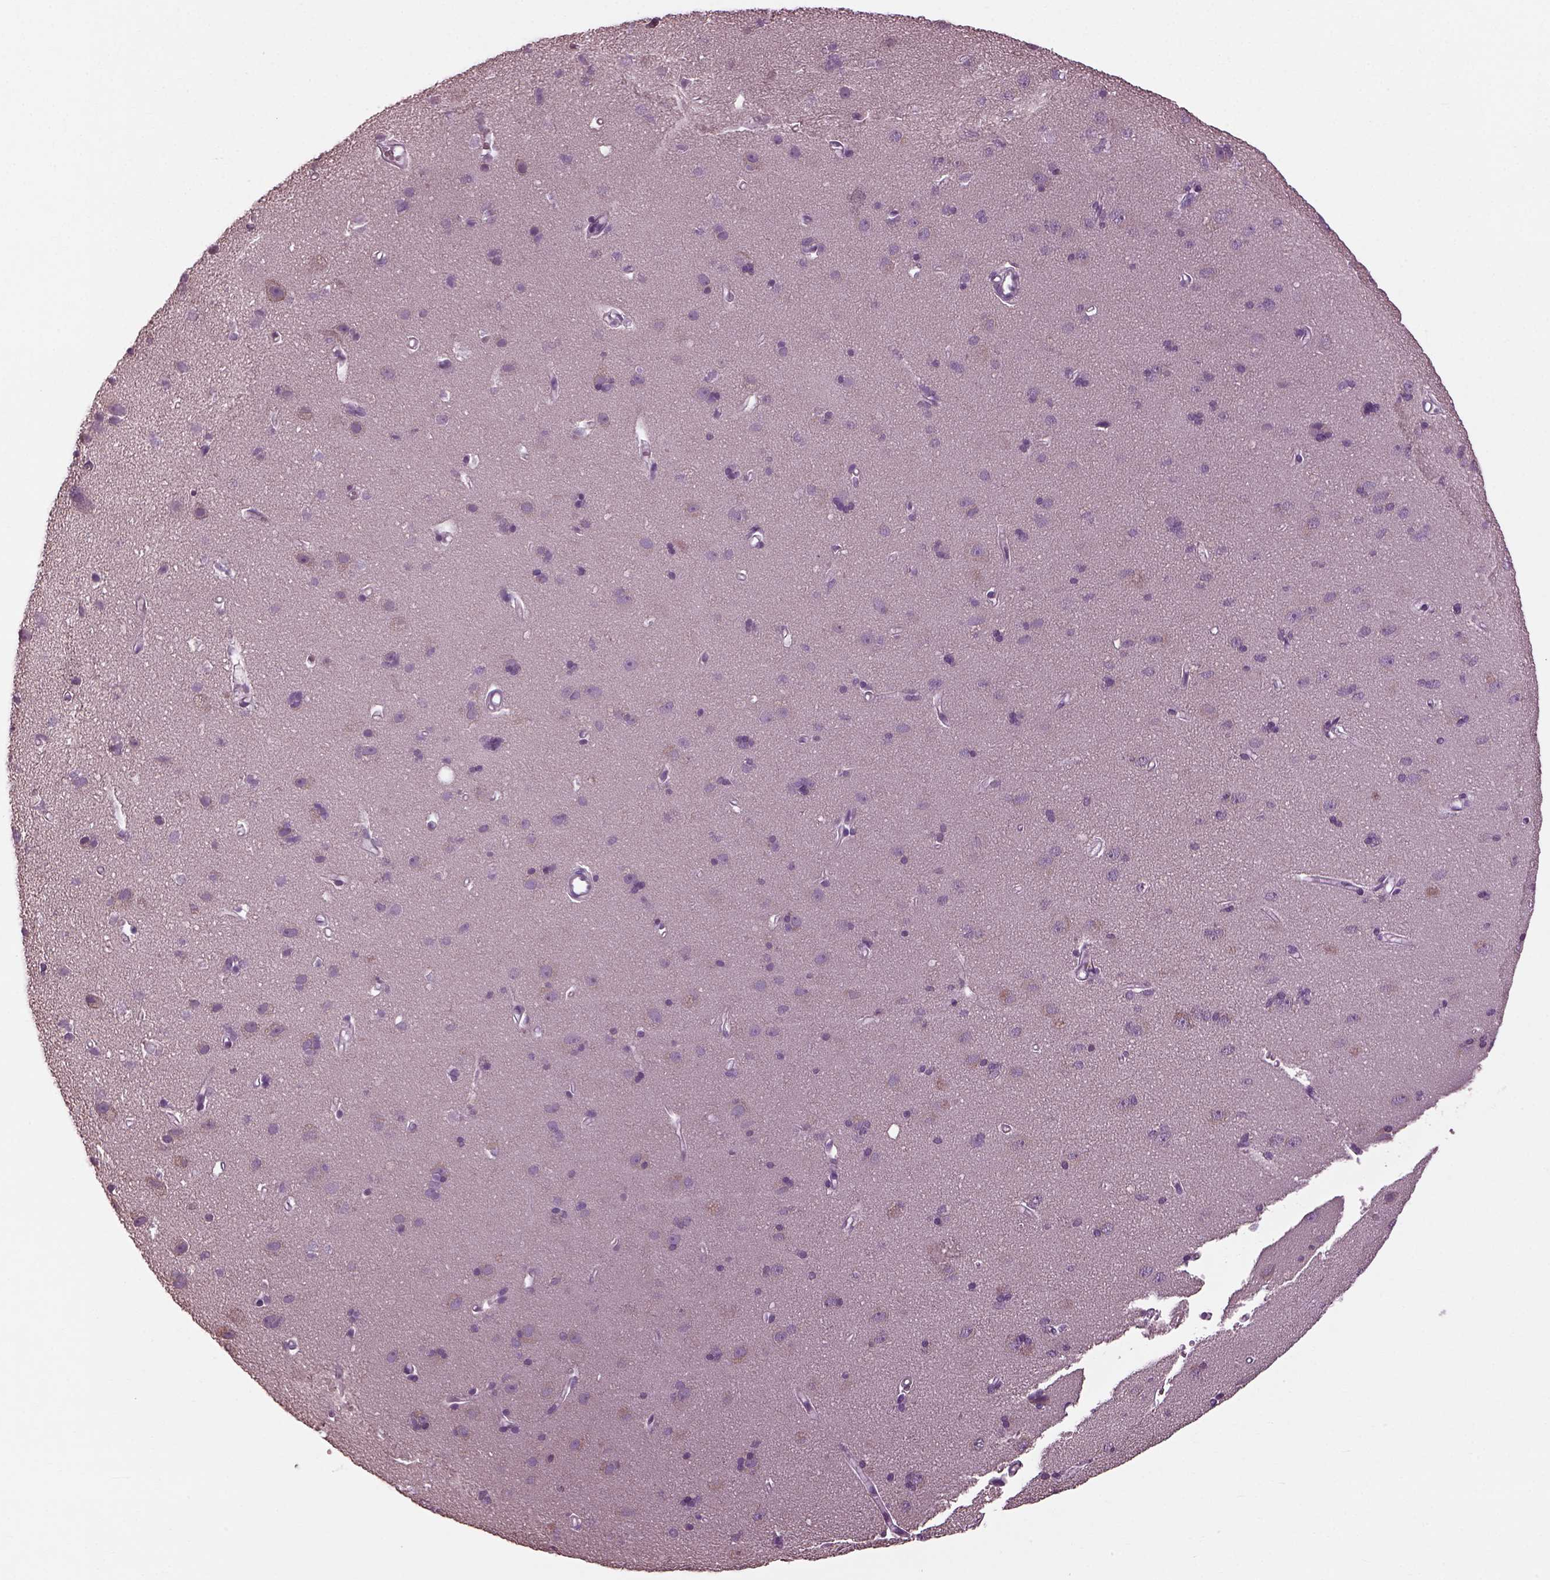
{"staining": {"intensity": "negative", "quantity": "none", "location": "none"}, "tissue": "cerebral cortex", "cell_type": "Endothelial cells", "image_type": "normal", "snomed": [{"axis": "morphology", "description": "Normal tissue, NOS"}, {"axis": "morphology", "description": "Glioma, malignant, High grade"}, {"axis": "topography", "description": "Cerebral cortex"}], "caption": "This is an IHC photomicrograph of normal cerebral cortex. There is no staining in endothelial cells.", "gene": "CABP5", "patient": {"sex": "male", "age": 71}}